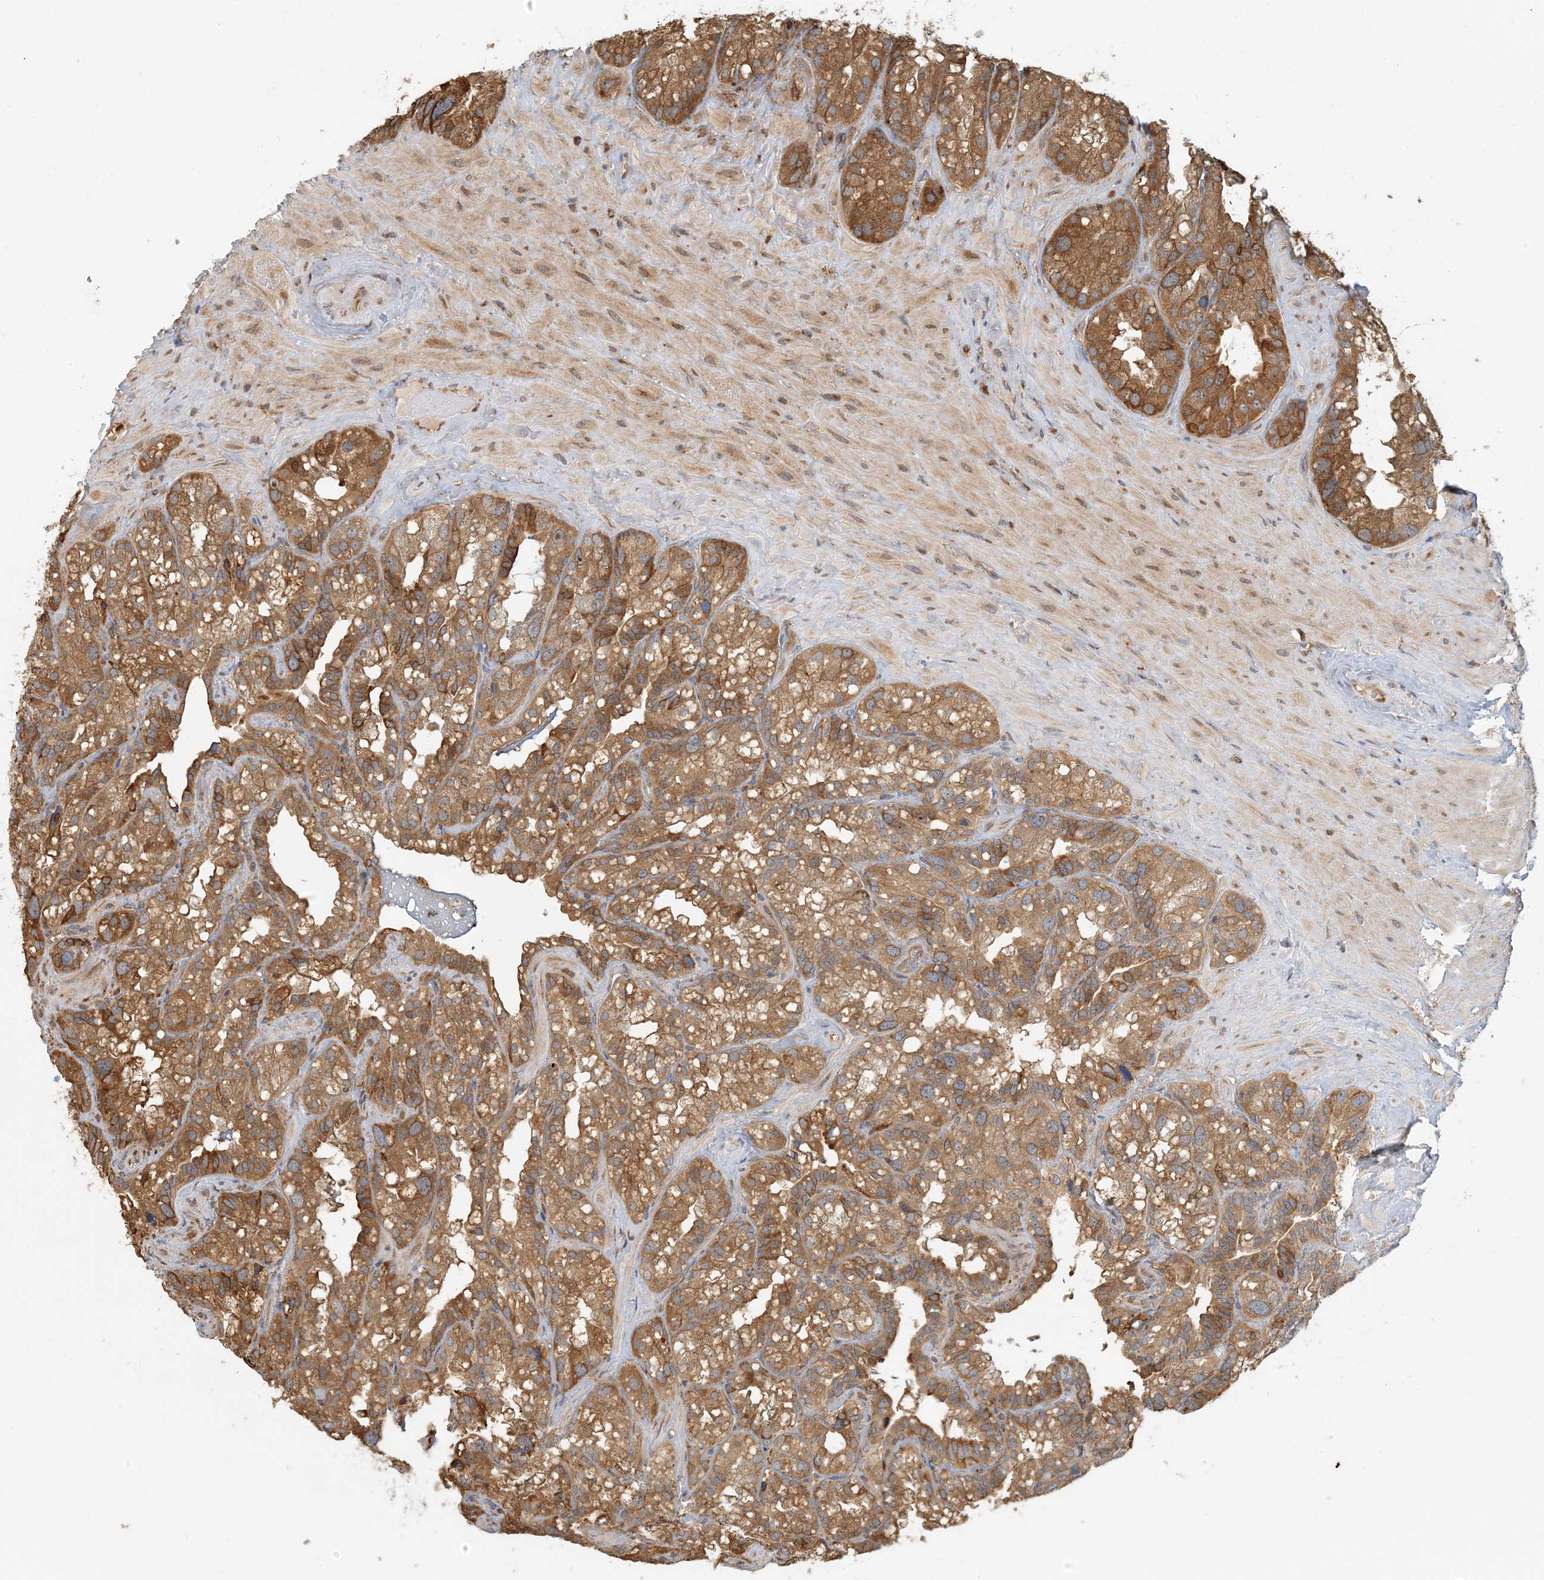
{"staining": {"intensity": "moderate", "quantity": ">75%", "location": "cytoplasmic/membranous"}, "tissue": "seminal vesicle", "cell_type": "Glandular cells", "image_type": "normal", "snomed": [{"axis": "morphology", "description": "Normal tissue, NOS"}, {"axis": "topography", "description": "Prostate"}, {"axis": "topography", "description": "Seminal veicle"}], "caption": "Normal seminal vesicle shows moderate cytoplasmic/membranous expression in approximately >75% of glandular cells.", "gene": "HNMT", "patient": {"sex": "male", "age": 68}}